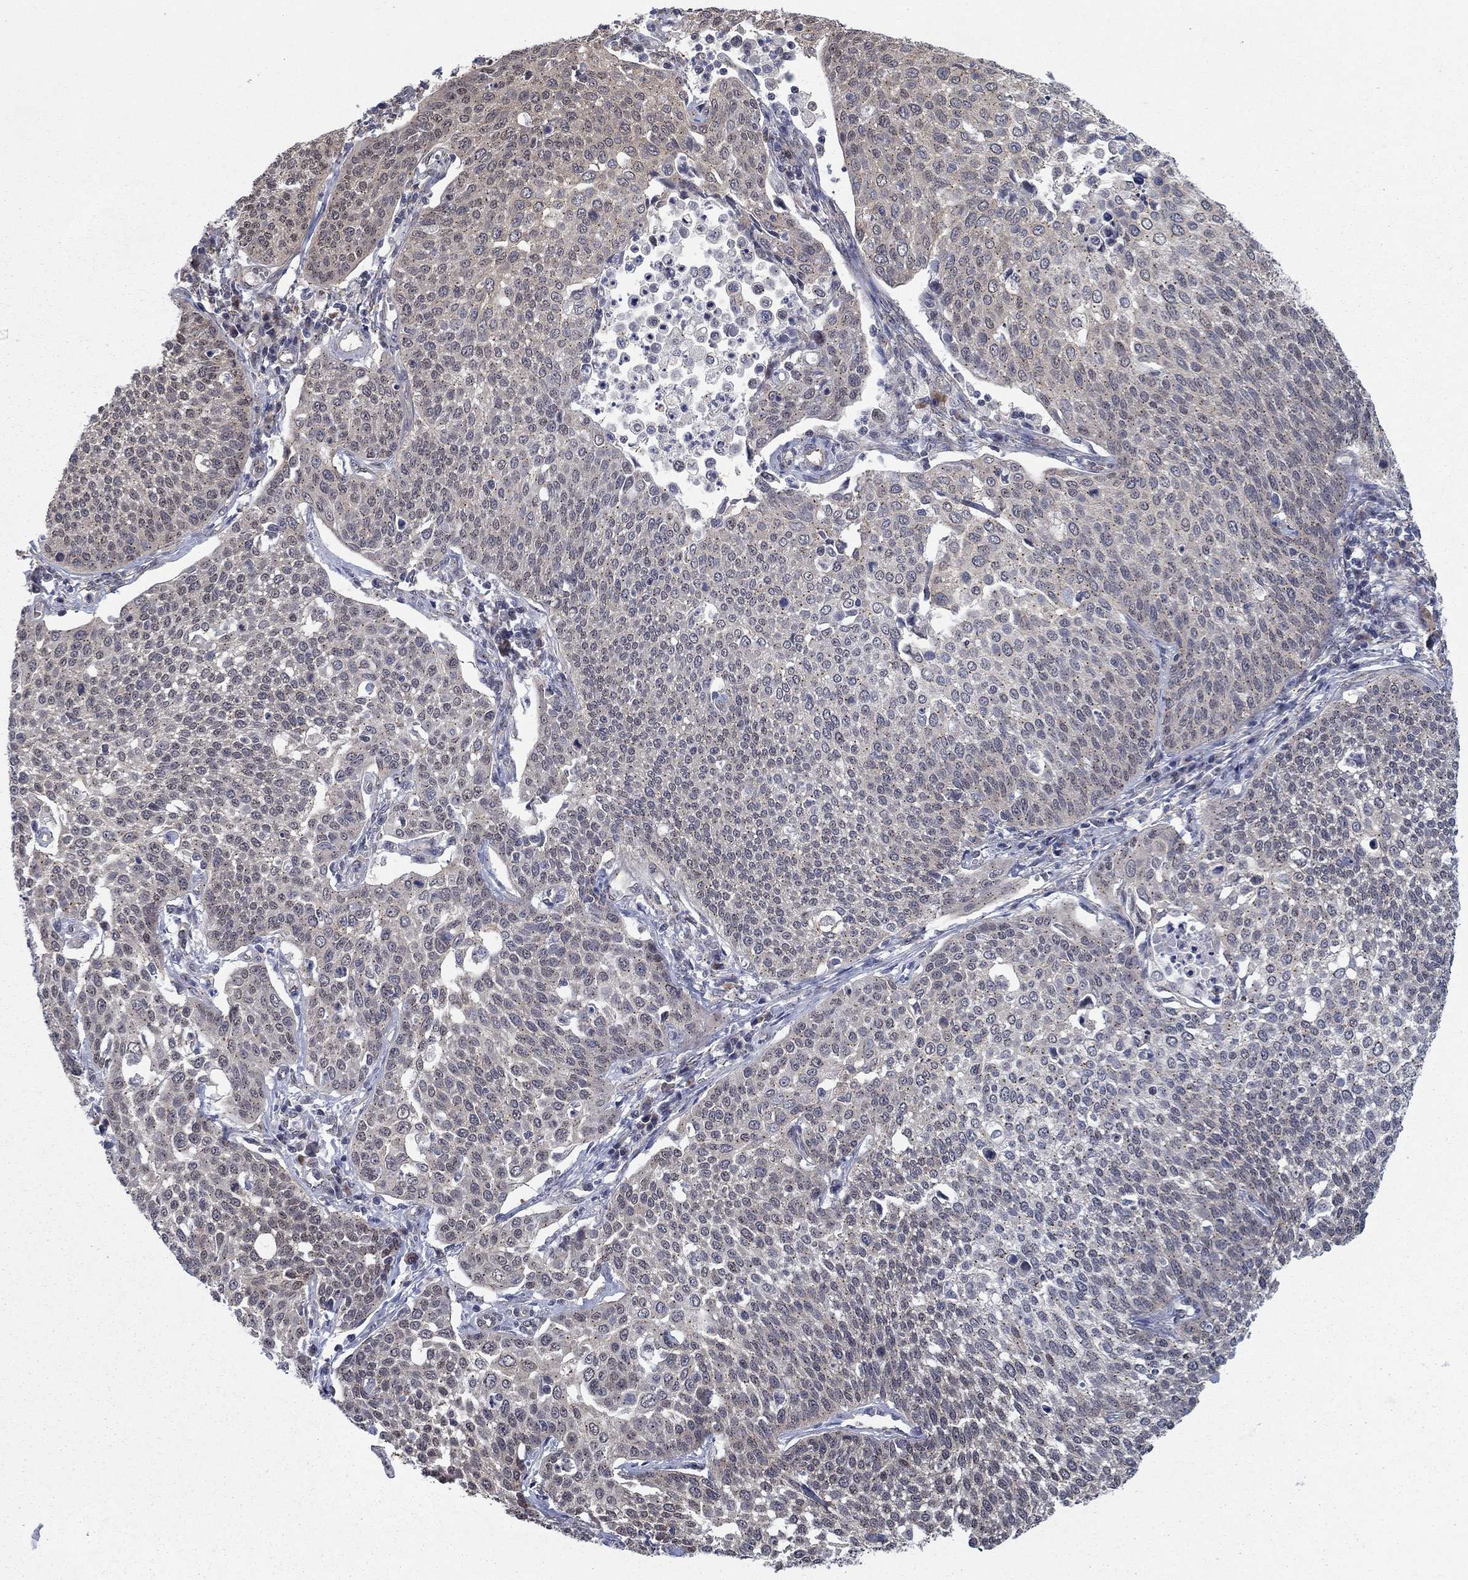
{"staining": {"intensity": "moderate", "quantity": "25%-75%", "location": "cytoplasmic/membranous"}, "tissue": "cervical cancer", "cell_type": "Tumor cells", "image_type": "cancer", "snomed": [{"axis": "morphology", "description": "Squamous cell carcinoma, NOS"}, {"axis": "topography", "description": "Cervix"}], "caption": "Protein staining of squamous cell carcinoma (cervical) tissue shows moderate cytoplasmic/membranous positivity in about 25%-75% of tumor cells. The staining is performed using DAB (3,3'-diaminobenzidine) brown chromogen to label protein expression. The nuclei are counter-stained blue using hematoxylin.", "gene": "SH3RF1", "patient": {"sex": "female", "age": 34}}